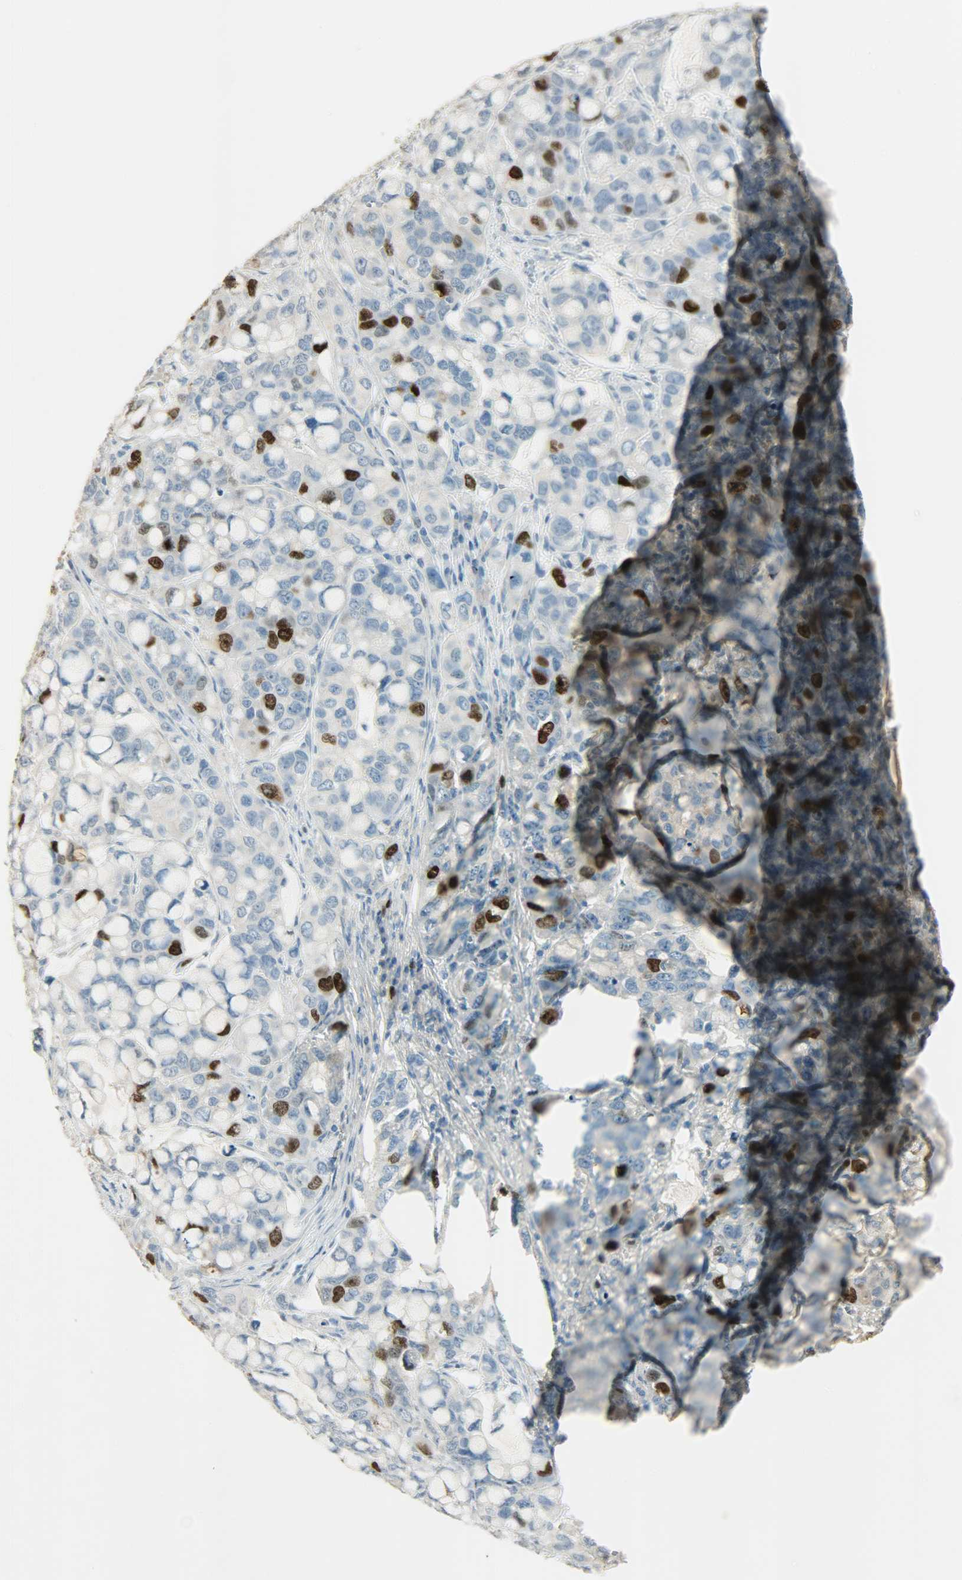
{"staining": {"intensity": "strong", "quantity": "<25%", "location": "nuclear"}, "tissue": "stomach cancer", "cell_type": "Tumor cells", "image_type": "cancer", "snomed": [{"axis": "morphology", "description": "Adenocarcinoma, NOS"}, {"axis": "topography", "description": "Stomach, lower"}], "caption": "Brown immunohistochemical staining in human stomach cancer (adenocarcinoma) reveals strong nuclear positivity in about <25% of tumor cells.", "gene": "TPX2", "patient": {"sex": "male", "age": 84}}